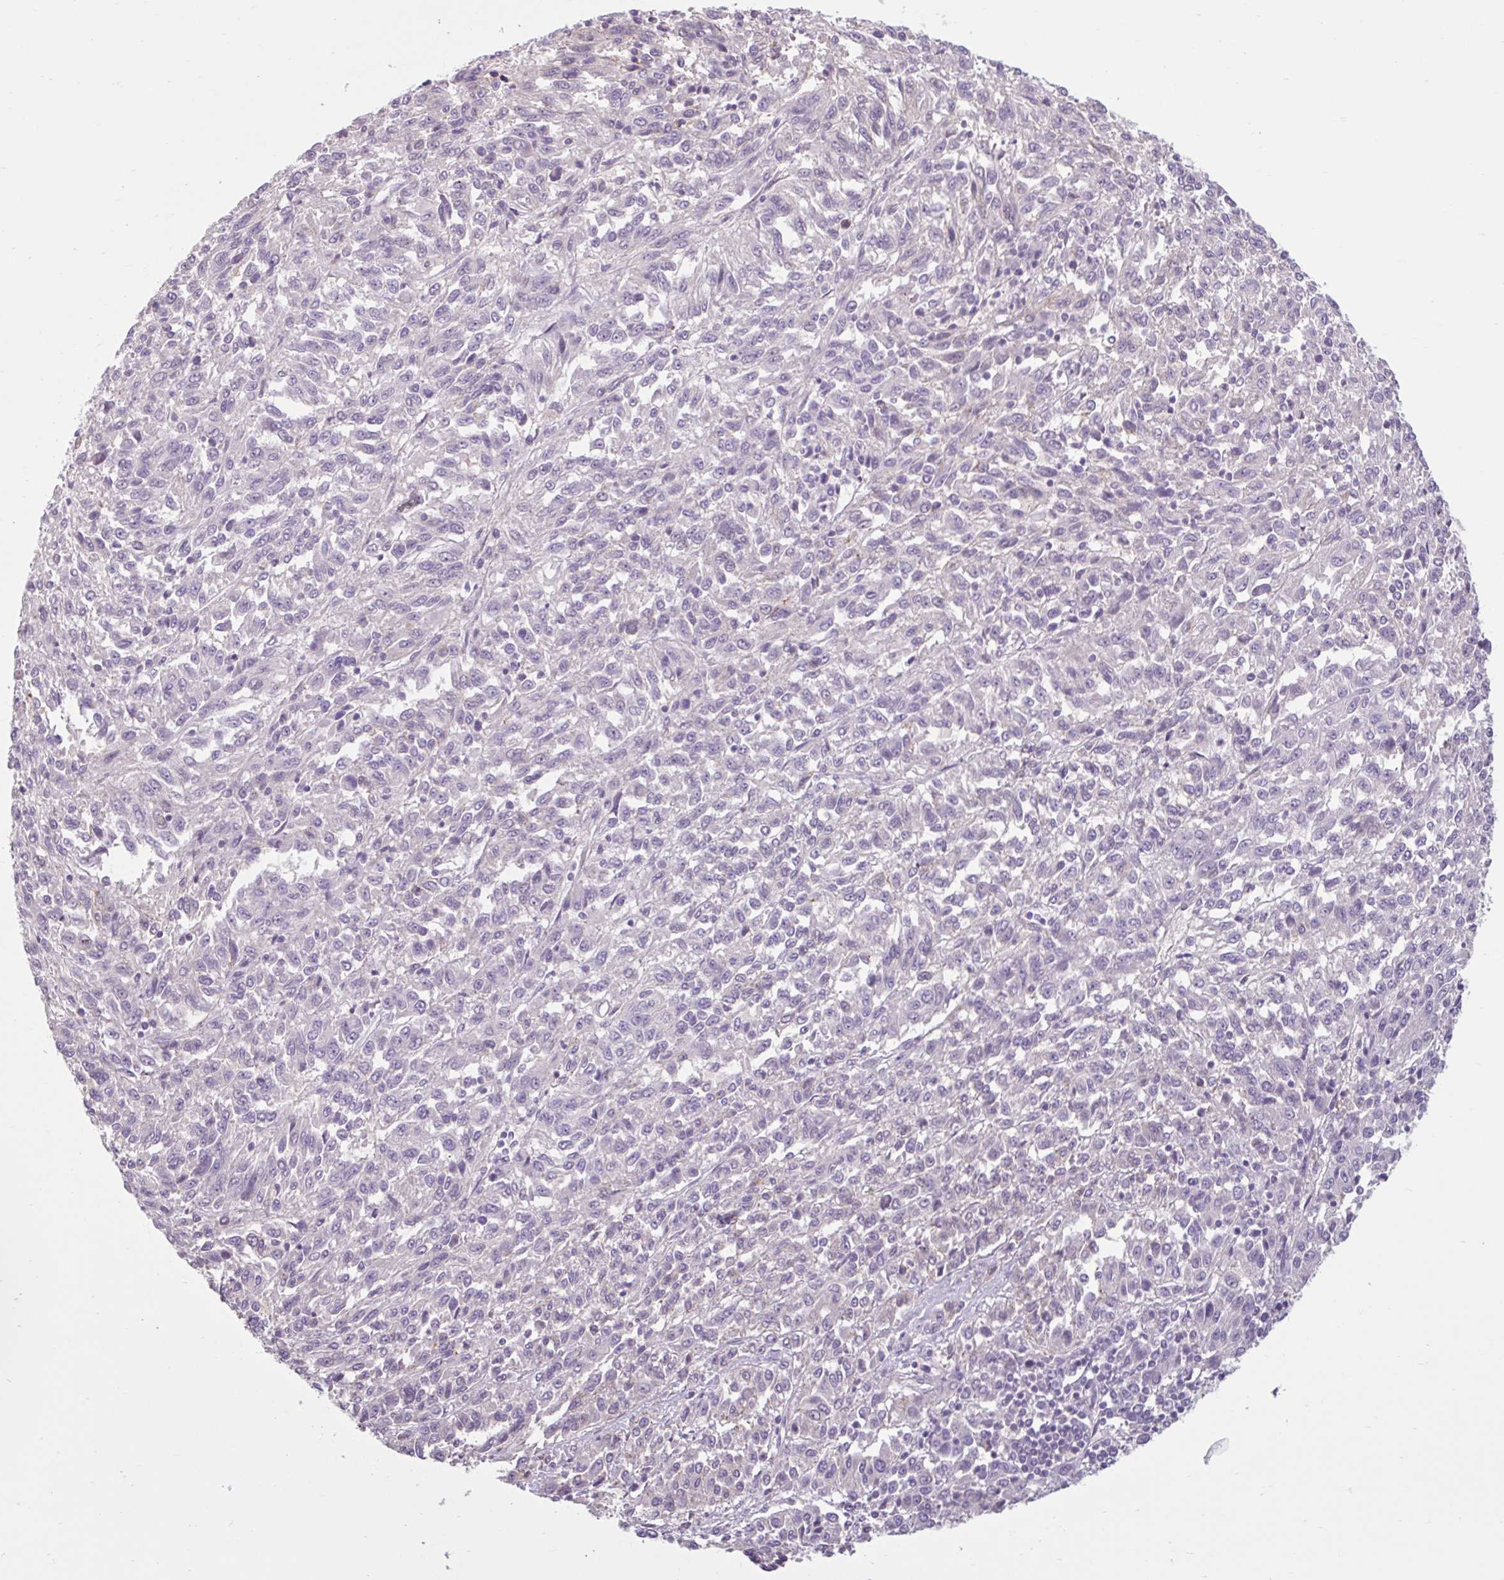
{"staining": {"intensity": "negative", "quantity": "none", "location": "none"}, "tissue": "melanoma", "cell_type": "Tumor cells", "image_type": "cancer", "snomed": [{"axis": "morphology", "description": "Malignant melanoma, Metastatic site"}, {"axis": "topography", "description": "Lung"}], "caption": "Tumor cells show no significant protein expression in malignant melanoma (metastatic site). (Brightfield microscopy of DAB (3,3'-diaminobenzidine) IHC at high magnification).", "gene": "CDH19", "patient": {"sex": "male", "age": 64}}